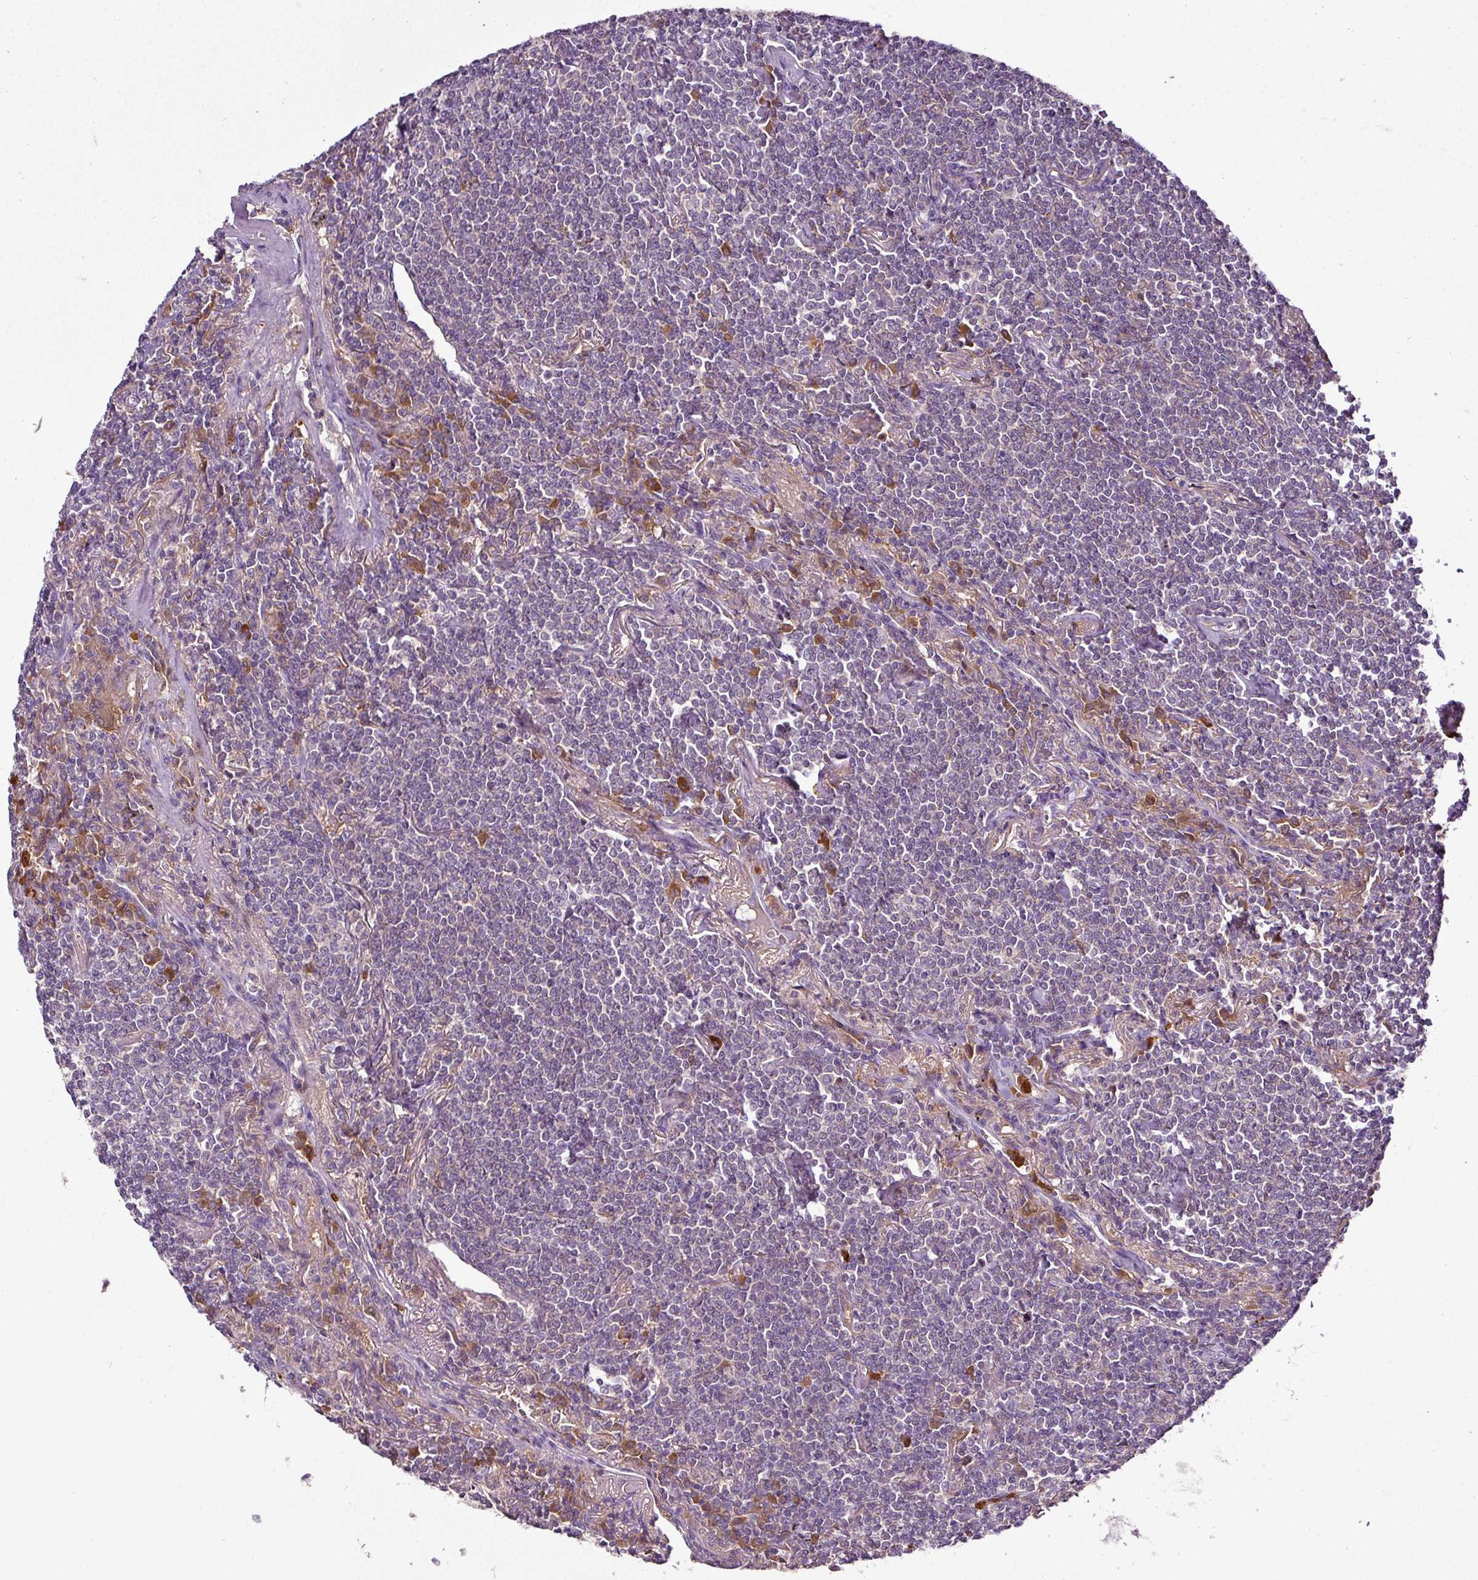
{"staining": {"intensity": "negative", "quantity": "none", "location": "none"}, "tissue": "lymphoma", "cell_type": "Tumor cells", "image_type": "cancer", "snomed": [{"axis": "morphology", "description": "Malignant lymphoma, non-Hodgkin's type, Low grade"}, {"axis": "topography", "description": "Lung"}], "caption": "The micrograph exhibits no significant positivity in tumor cells of malignant lymphoma, non-Hodgkin's type (low-grade).", "gene": "CAB39L", "patient": {"sex": "female", "age": 71}}